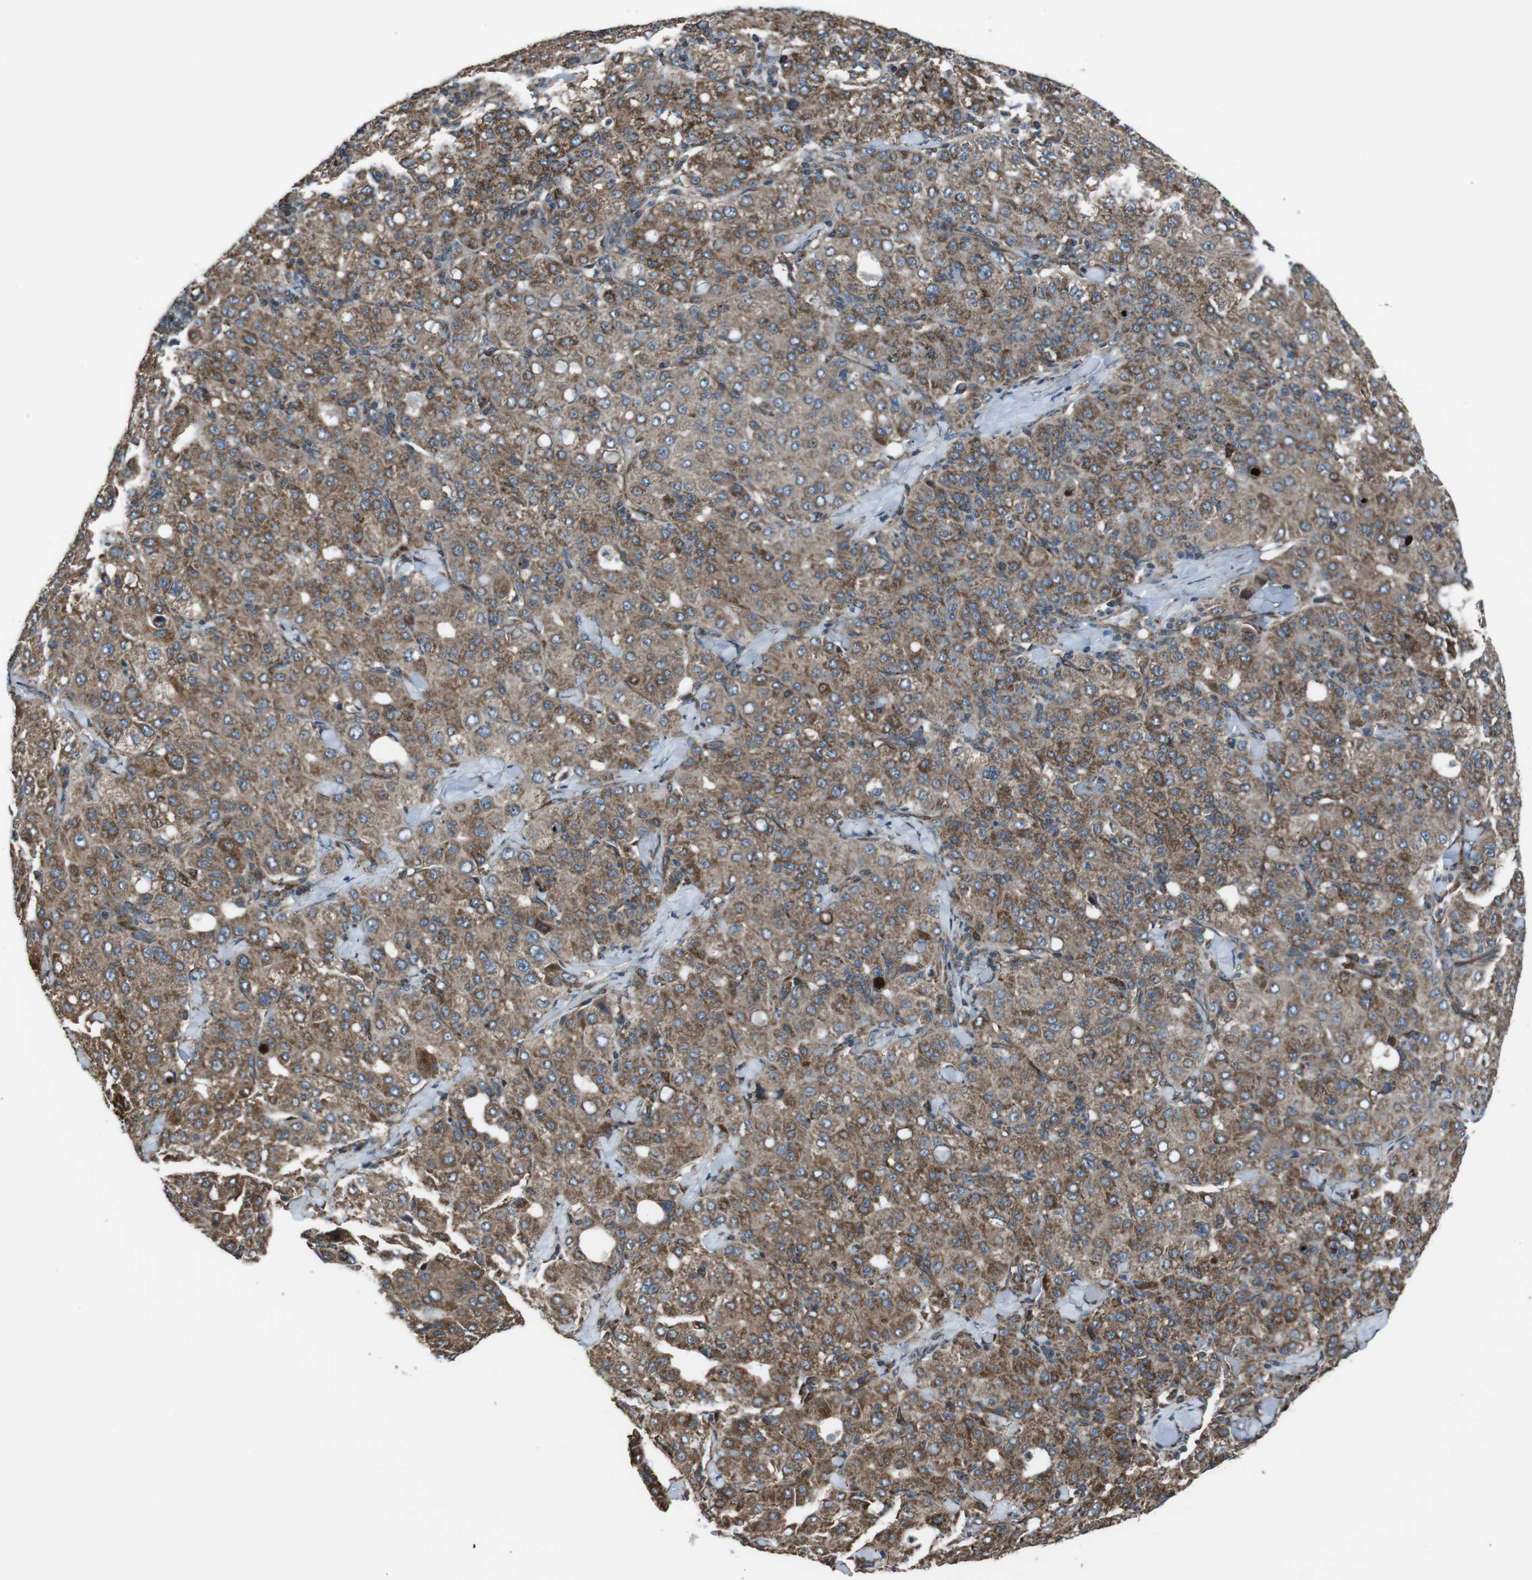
{"staining": {"intensity": "moderate", "quantity": ">75%", "location": "cytoplasmic/membranous"}, "tissue": "liver cancer", "cell_type": "Tumor cells", "image_type": "cancer", "snomed": [{"axis": "morphology", "description": "Carcinoma, Hepatocellular, NOS"}, {"axis": "topography", "description": "Liver"}], "caption": "Immunohistochemical staining of hepatocellular carcinoma (liver) reveals medium levels of moderate cytoplasmic/membranous expression in approximately >75% of tumor cells. Using DAB (brown) and hematoxylin (blue) stains, captured at high magnification using brightfield microscopy.", "gene": "GIMAP8", "patient": {"sex": "male", "age": 65}}